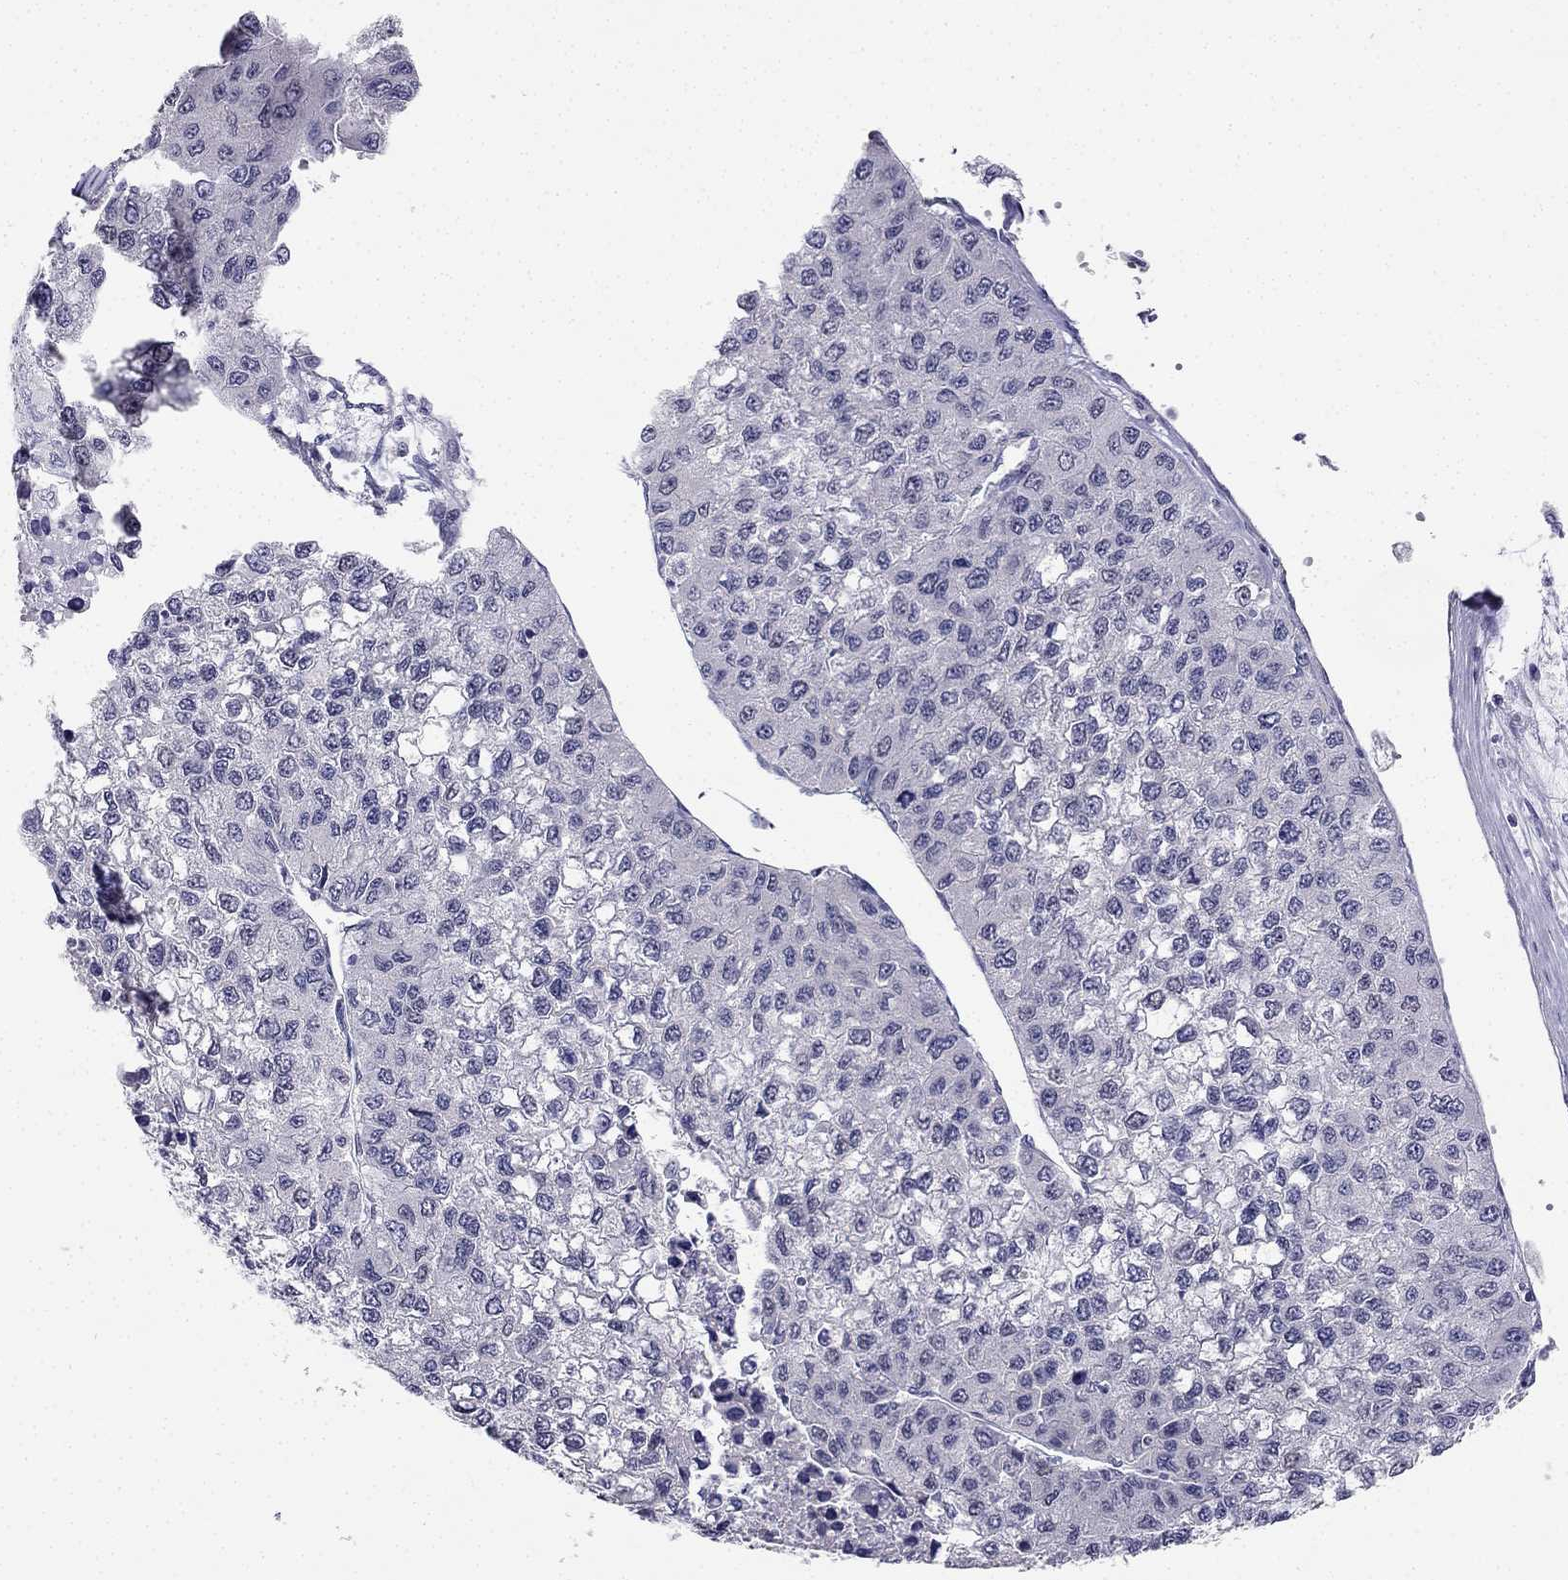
{"staining": {"intensity": "weak", "quantity": "<25%", "location": "cytoplasmic/membranous"}, "tissue": "liver cancer", "cell_type": "Tumor cells", "image_type": "cancer", "snomed": [{"axis": "morphology", "description": "Carcinoma, Hepatocellular, NOS"}, {"axis": "topography", "description": "Liver"}], "caption": "Tumor cells are negative for brown protein staining in liver cancer (hepatocellular carcinoma).", "gene": "C16orf89", "patient": {"sex": "female", "age": 66}}